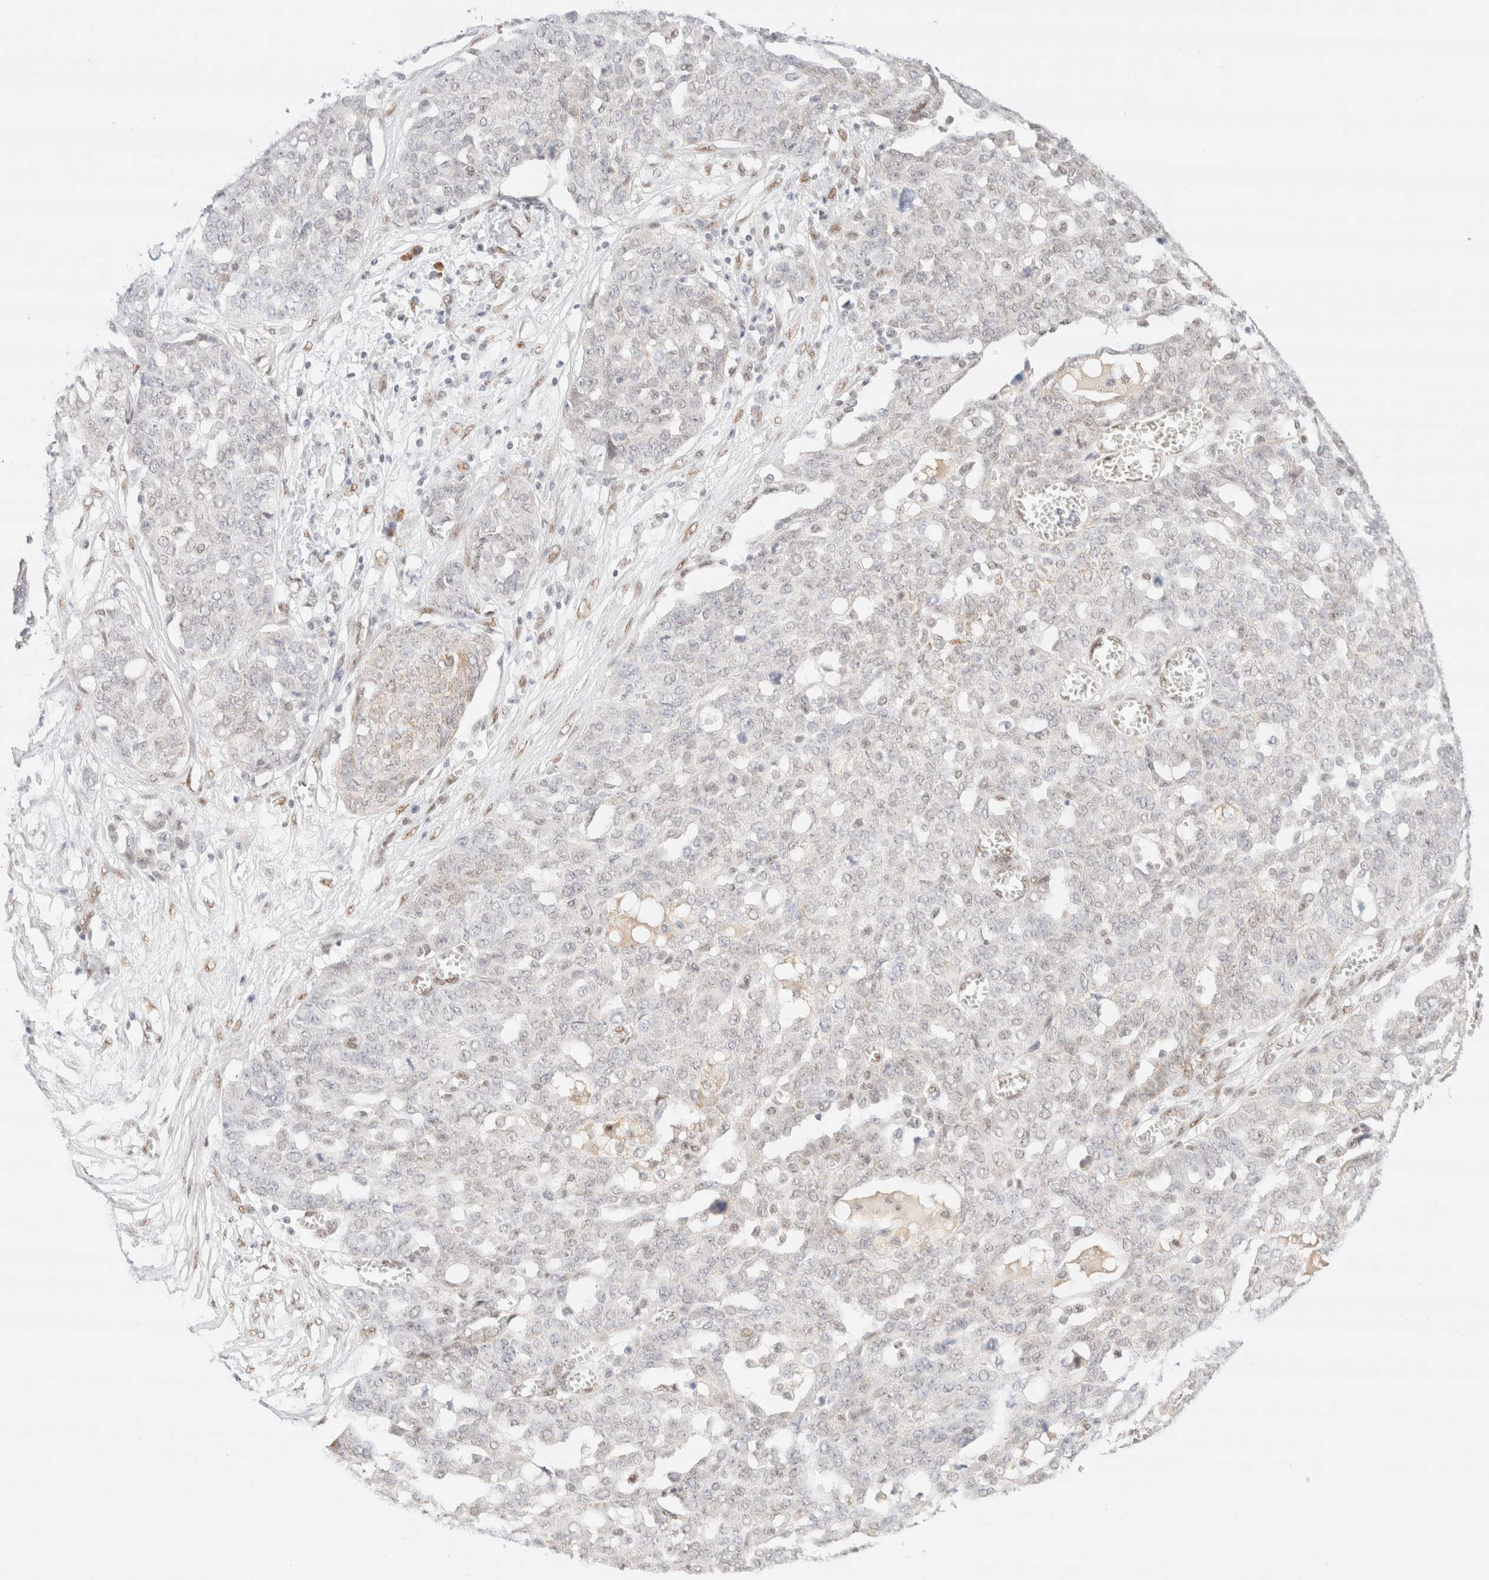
{"staining": {"intensity": "negative", "quantity": "none", "location": "none"}, "tissue": "ovarian cancer", "cell_type": "Tumor cells", "image_type": "cancer", "snomed": [{"axis": "morphology", "description": "Cystadenocarcinoma, serous, NOS"}, {"axis": "topography", "description": "Soft tissue"}, {"axis": "topography", "description": "Ovary"}], "caption": "IHC of human ovarian serous cystadenocarcinoma shows no expression in tumor cells.", "gene": "CIC", "patient": {"sex": "female", "age": 57}}